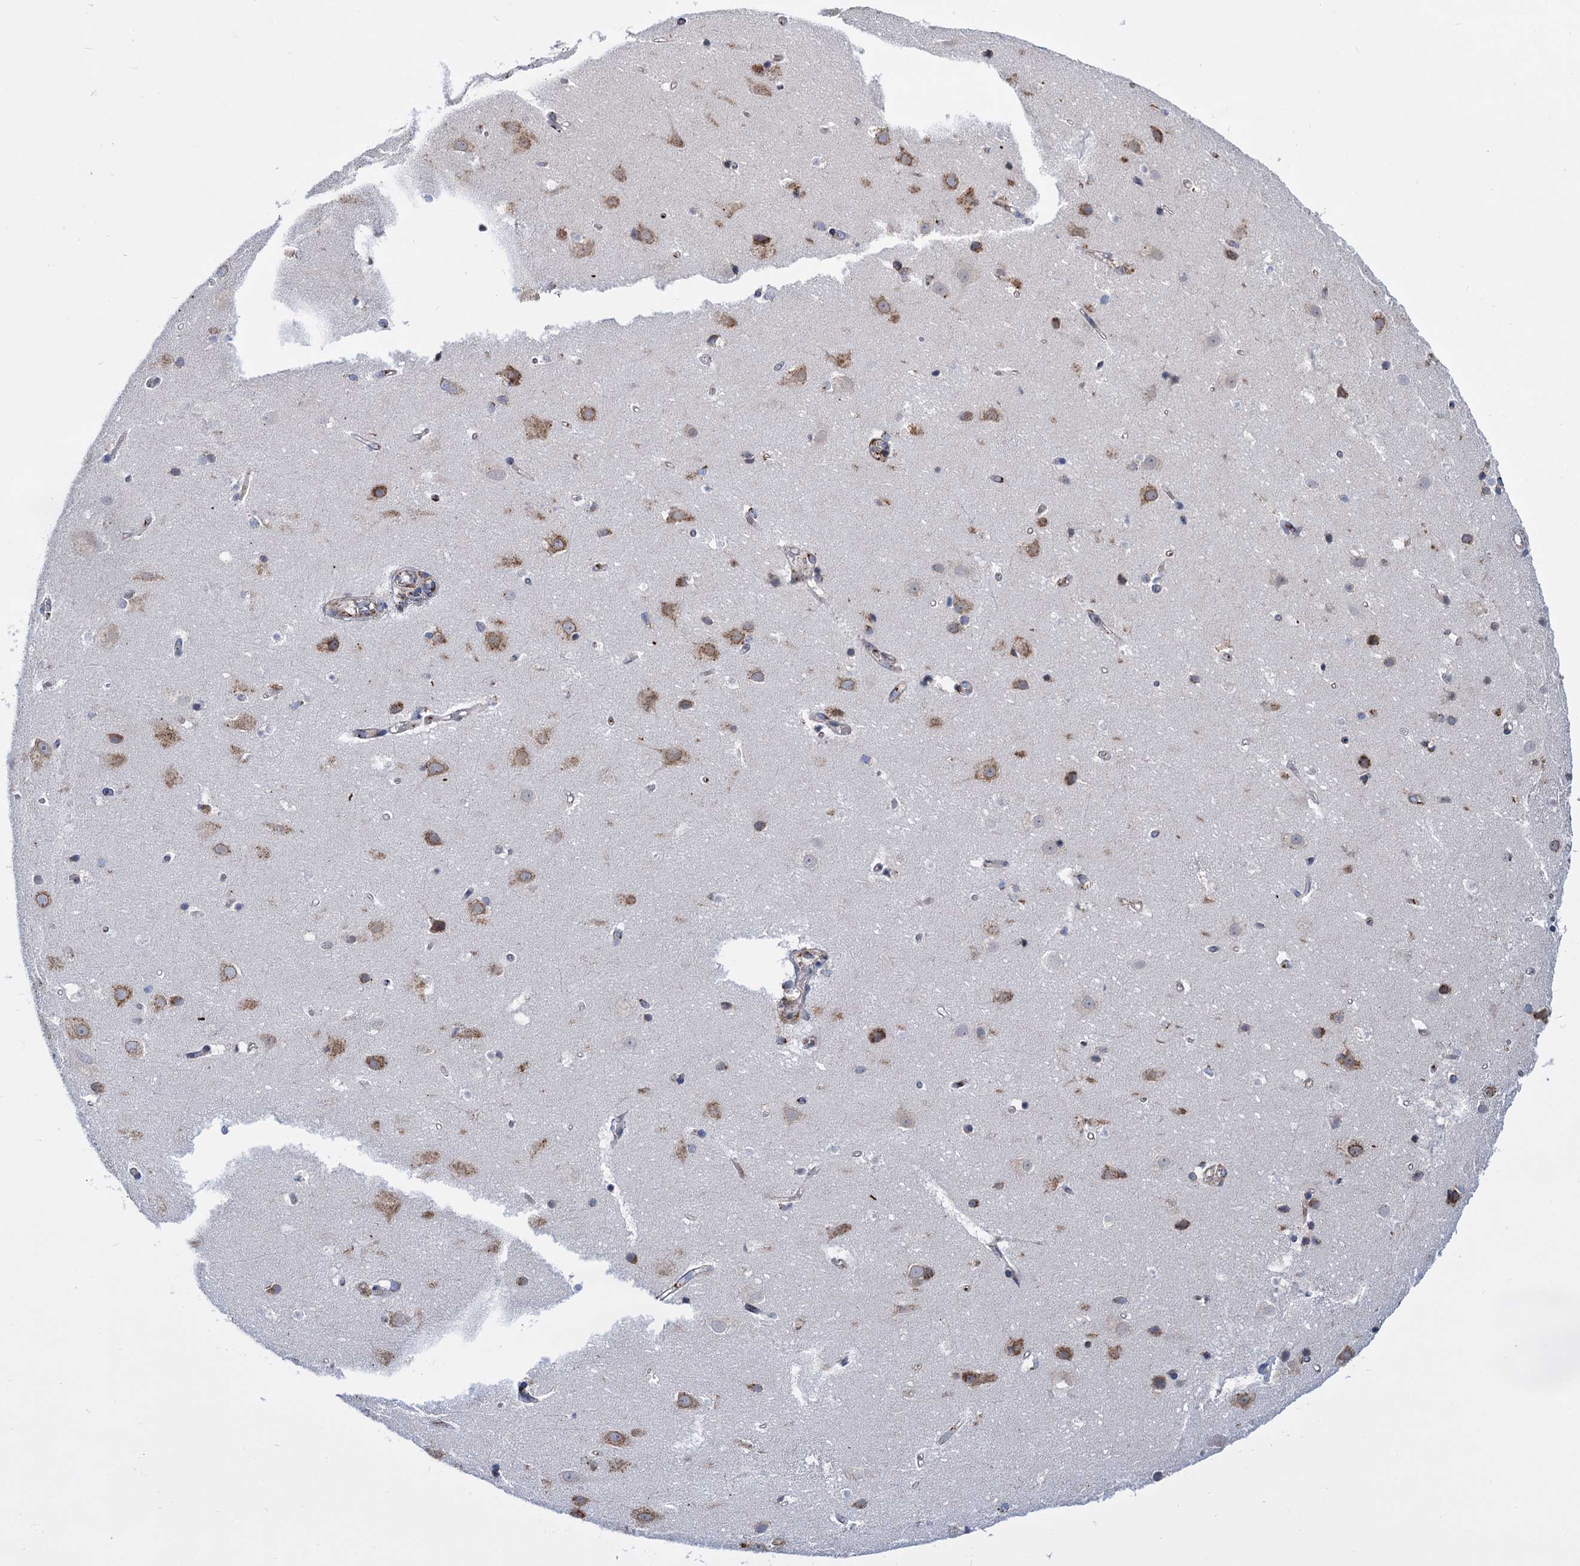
{"staining": {"intensity": "moderate", "quantity": "25%-75%", "location": "cytoplasmic/membranous"}, "tissue": "cerebral cortex", "cell_type": "Endothelial cells", "image_type": "normal", "snomed": [{"axis": "morphology", "description": "Normal tissue, NOS"}, {"axis": "topography", "description": "Cerebral cortex"}], "caption": "Protein positivity by immunohistochemistry demonstrates moderate cytoplasmic/membranous positivity in approximately 25%-75% of endothelial cells in normal cerebral cortex.", "gene": "SUPT20H", "patient": {"sex": "male", "age": 54}}